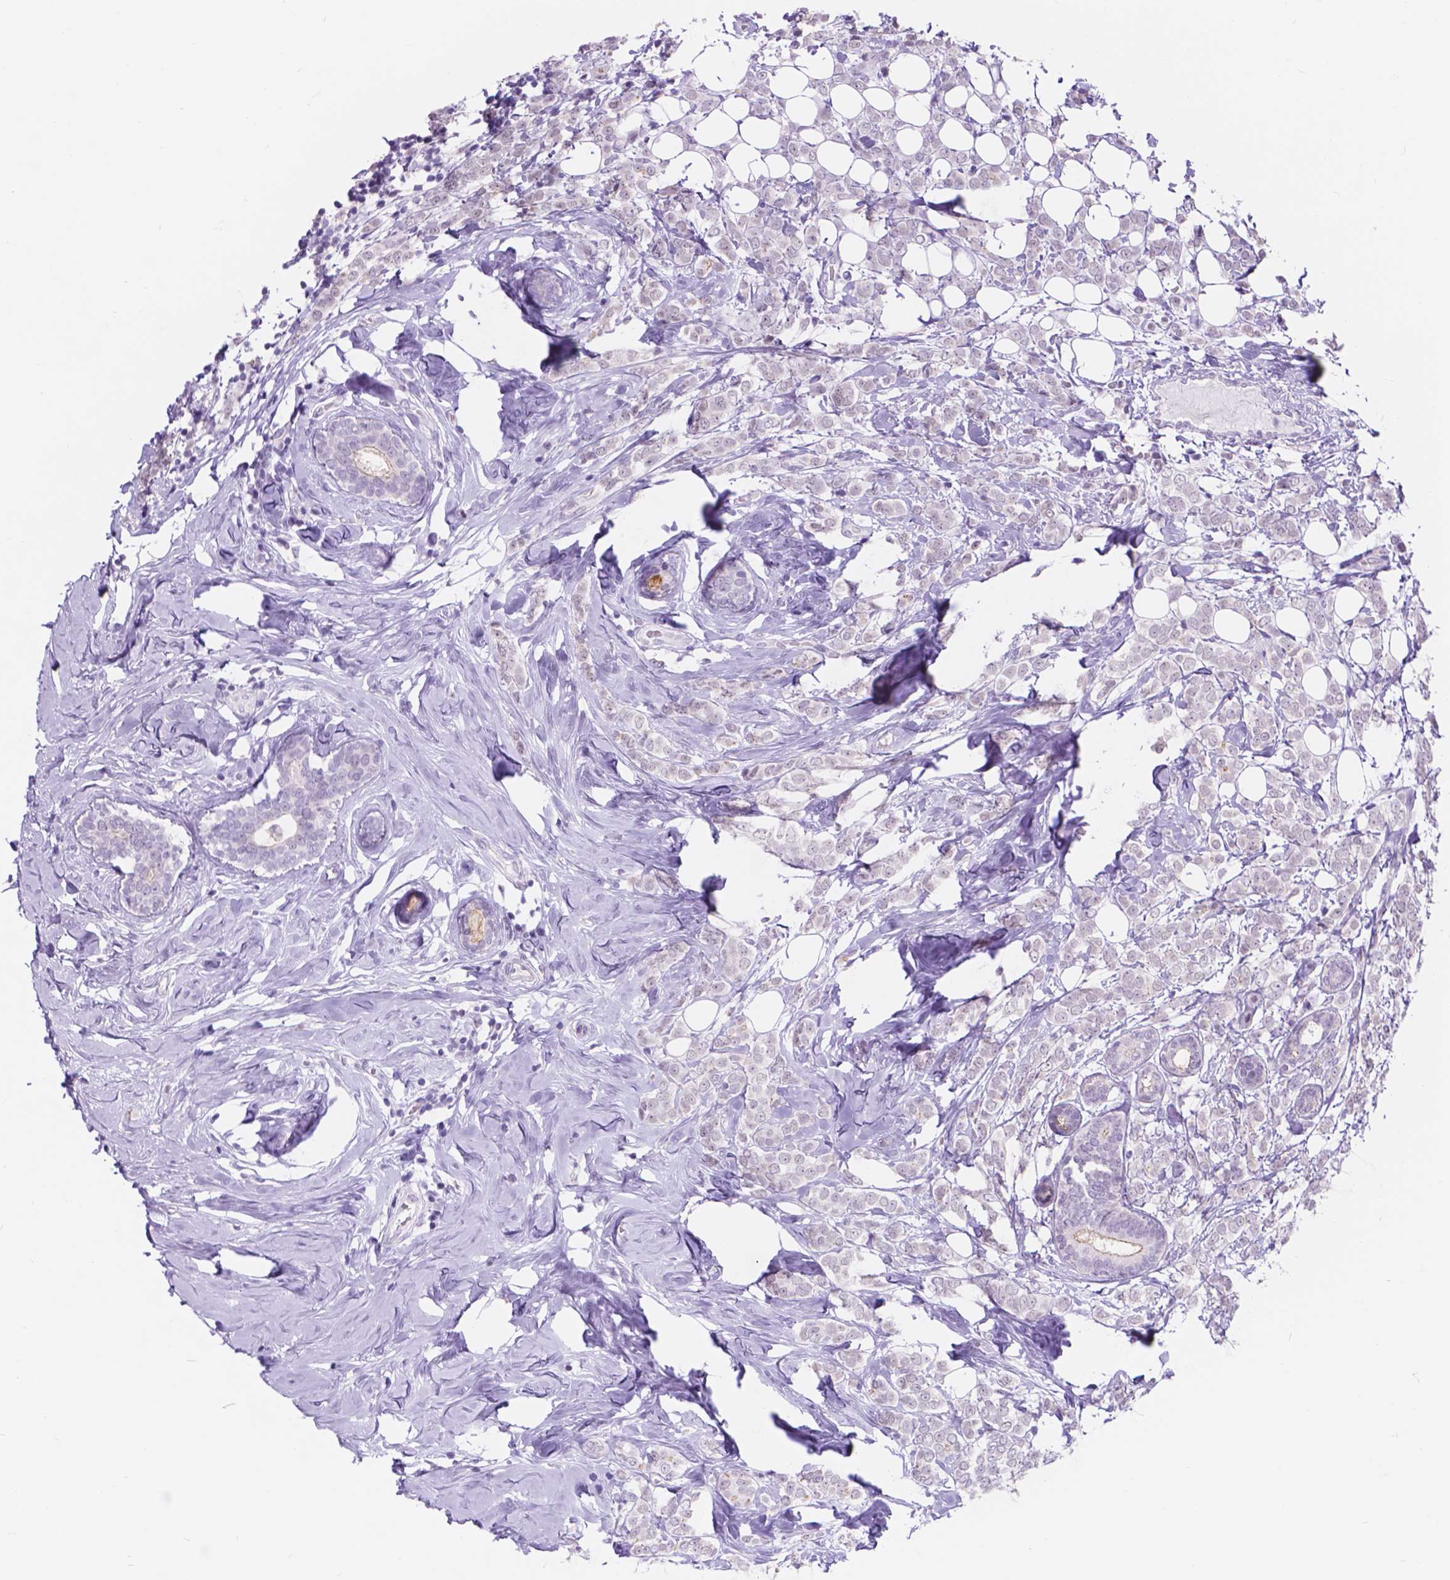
{"staining": {"intensity": "negative", "quantity": "none", "location": "none"}, "tissue": "breast cancer", "cell_type": "Tumor cells", "image_type": "cancer", "snomed": [{"axis": "morphology", "description": "Lobular carcinoma"}, {"axis": "topography", "description": "Breast"}], "caption": "Immunohistochemistry (IHC) photomicrograph of neoplastic tissue: human breast cancer stained with DAB (3,3'-diaminobenzidine) demonstrates no significant protein expression in tumor cells.", "gene": "DCC", "patient": {"sex": "female", "age": 49}}